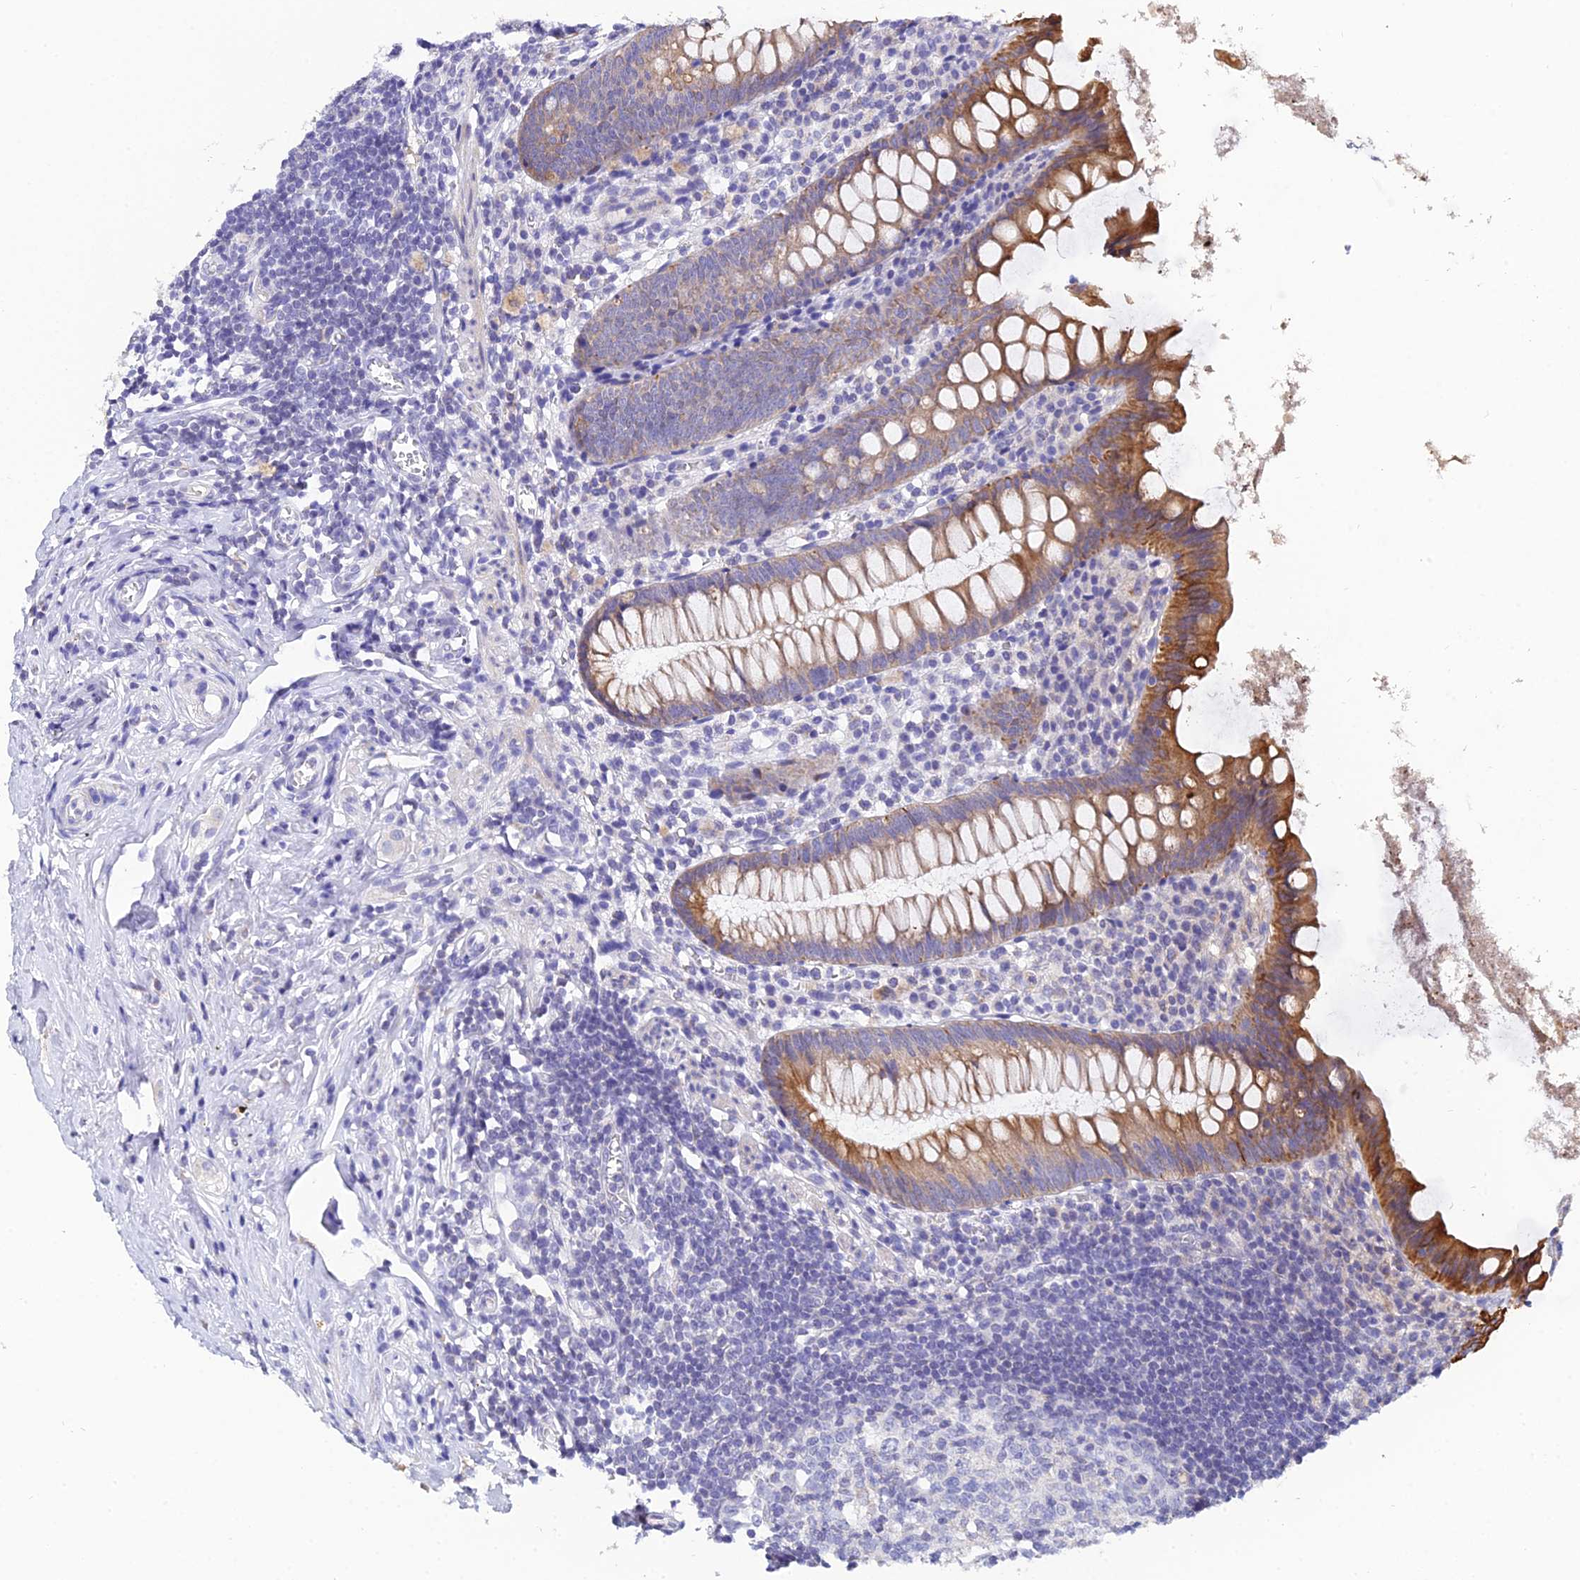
{"staining": {"intensity": "strong", "quantity": "<25%", "location": "cytoplasmic/membranous"}, "tissue": "appendix", "cell_type": "Glandular cells", "image_type": "normal", "snomed": [{"axis": "morphology", "description": "Normal tissue, NOS"}, {"axis": "topography", "description": "Appendix"}], "caption": "A brown stain labels strong cytoplasmic/membranous staining of a protein in glandular cells of benign human appendix.", "gene": "ZXDA", "patient": {"sex": "female", "age": 51}}